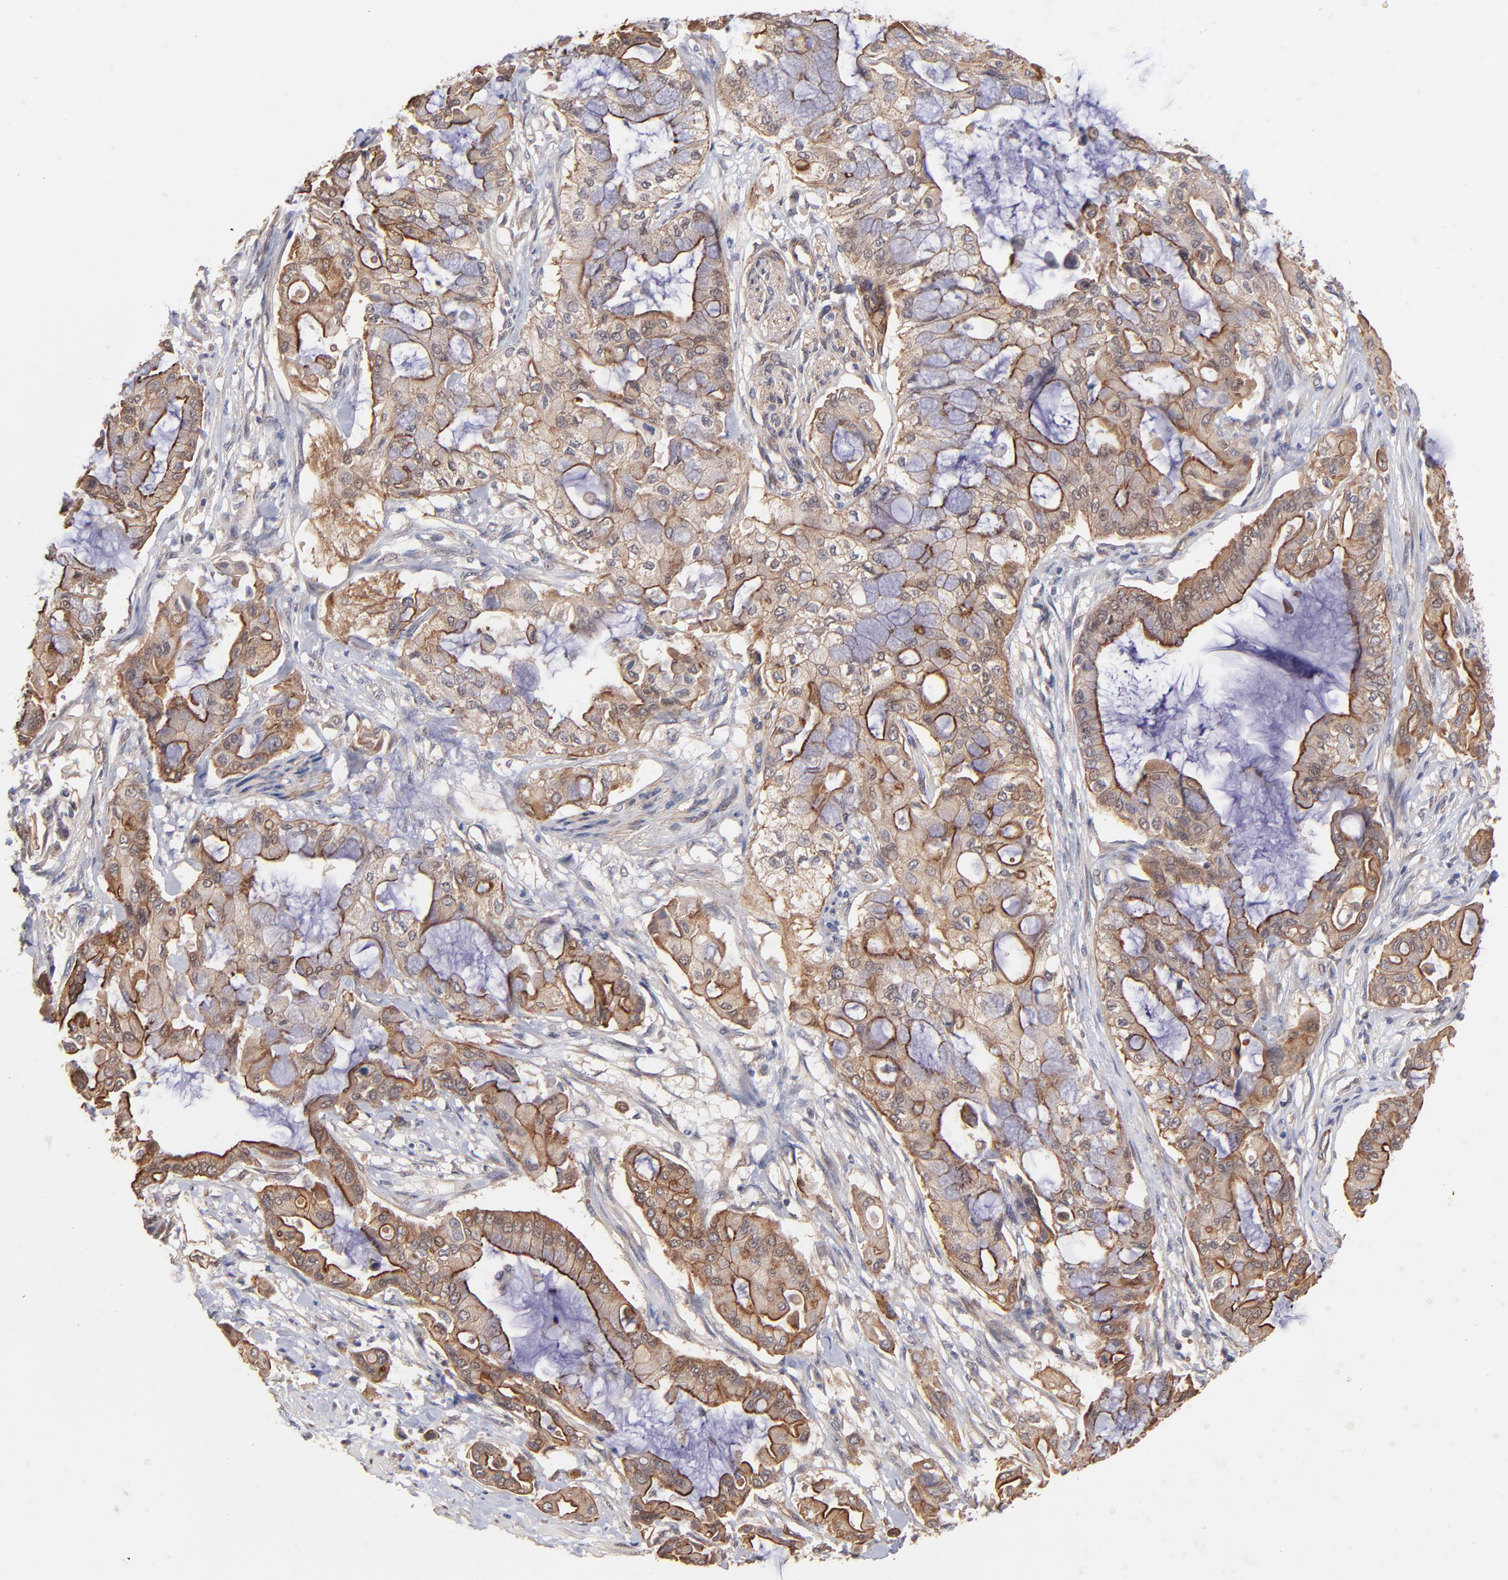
{"staining": {"intensity": "strong", "quantity": ">75%", "location": "cytoplasmic/membranous"}, "tissue": "pancreatic cancer", "cell_type": "Tumor cells", "image_type": "cancer", "snomed": [{"axis": "morphology", "description": "Adenocarcinoma, NOS"}, {"axis": "morphology", "description": "Adenocarcinoma, metastatic, NOS"}, {"axis": "topography", "description": "Lymph node"}, {"axis": "topography", "description": "Pancreas"}, {"axis": "topography", "description": "Duodenum"}], "caption": "Immunohistochemical staining of metastatic adenocarcinoma (pancreatic) shows strong cytoplasmic/membranous protein positivity in about >75% of tumor cells. The protein of interest is stained brown, and the nuclei are stained in blue (DAB (3,3'-diaminobenzidine) IHC with brightfield microscopy, high magnification).", "gene": "STAP2", "patient": {"sex": "female", "age": 64}}